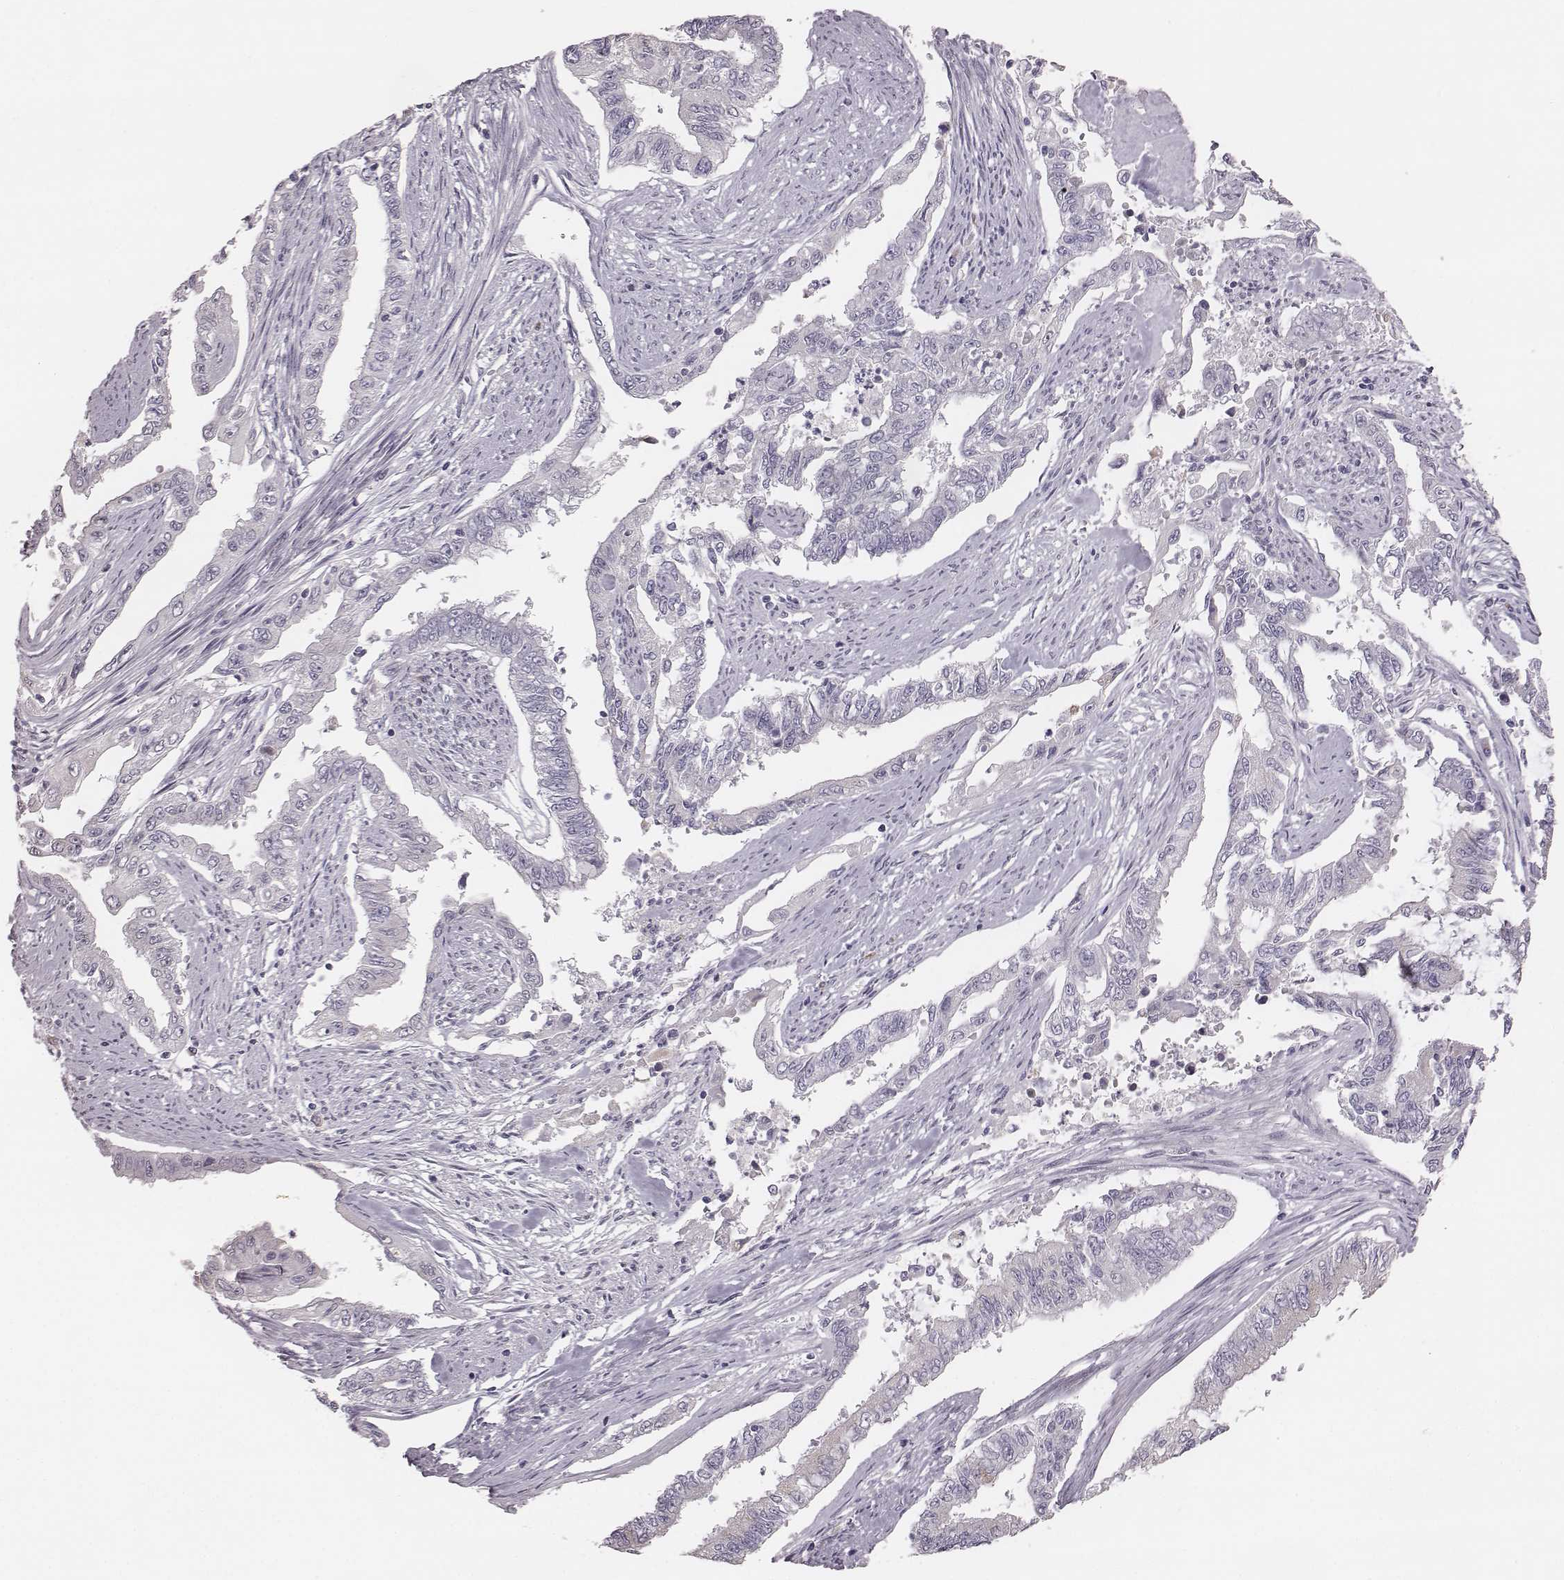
{"staining": {"intensity": "negative", "quantity": "none", "location": "none"}, "tissue": "endometrial cancer", "cell_type": "Tumor cells", "image_type": "cancer", "snomed": [{"axis": "morphology", "description": "Adenocarcinoma, NOS"}, {"axis": "topography", "description": "Uterus"}], "caption": "Tumor cells show no significant positivity in endometrial adenocarcinoma. (Stains: DAB immunohistochemistry (IHC) with hematoxylin counter stain, Microscopy: brightfield microscopy at high magnification).", "gene": "C6orf58", "patient": {"sex": "female", "age": 59}}